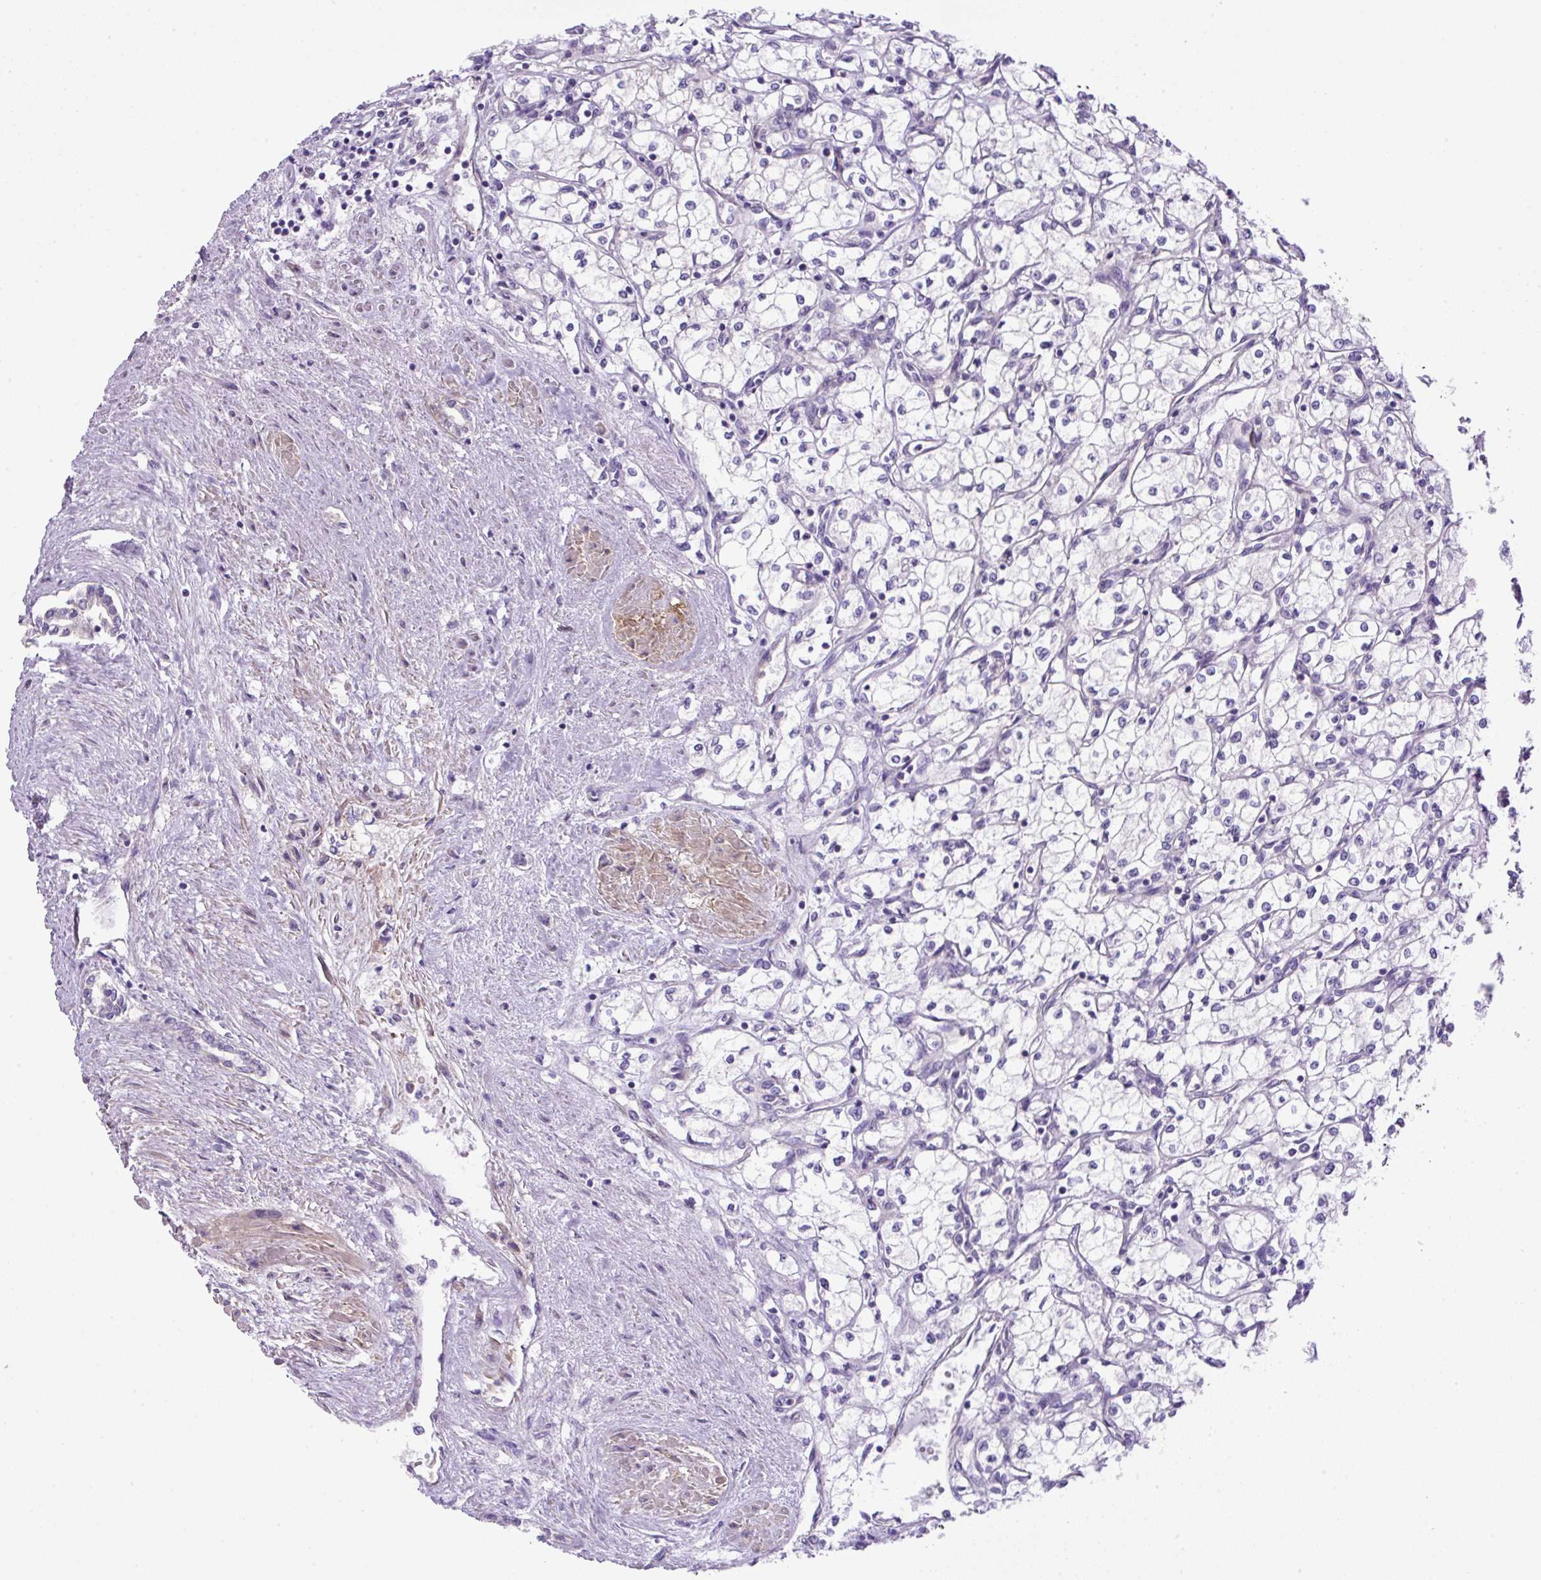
{"staining": {"intensity": "negative", "quantity": "none", "location": "none"}, "tissue": "renal cancer", "cell_type": "Tumor cells", "image_type": "cancer", "snomed": [{"axis": "morphology", "description": "Adenocarcinoma, NOS"}, {"axis": "topography", "description": "Kidney"}], "caption": "This is an immunohistochemistry (IHC) photomicrograph of human renal adenocarcinoma. There is no staining in tumor cells.", "gene": "NPTN", "patient": {"sex": "male", "age": 59}}